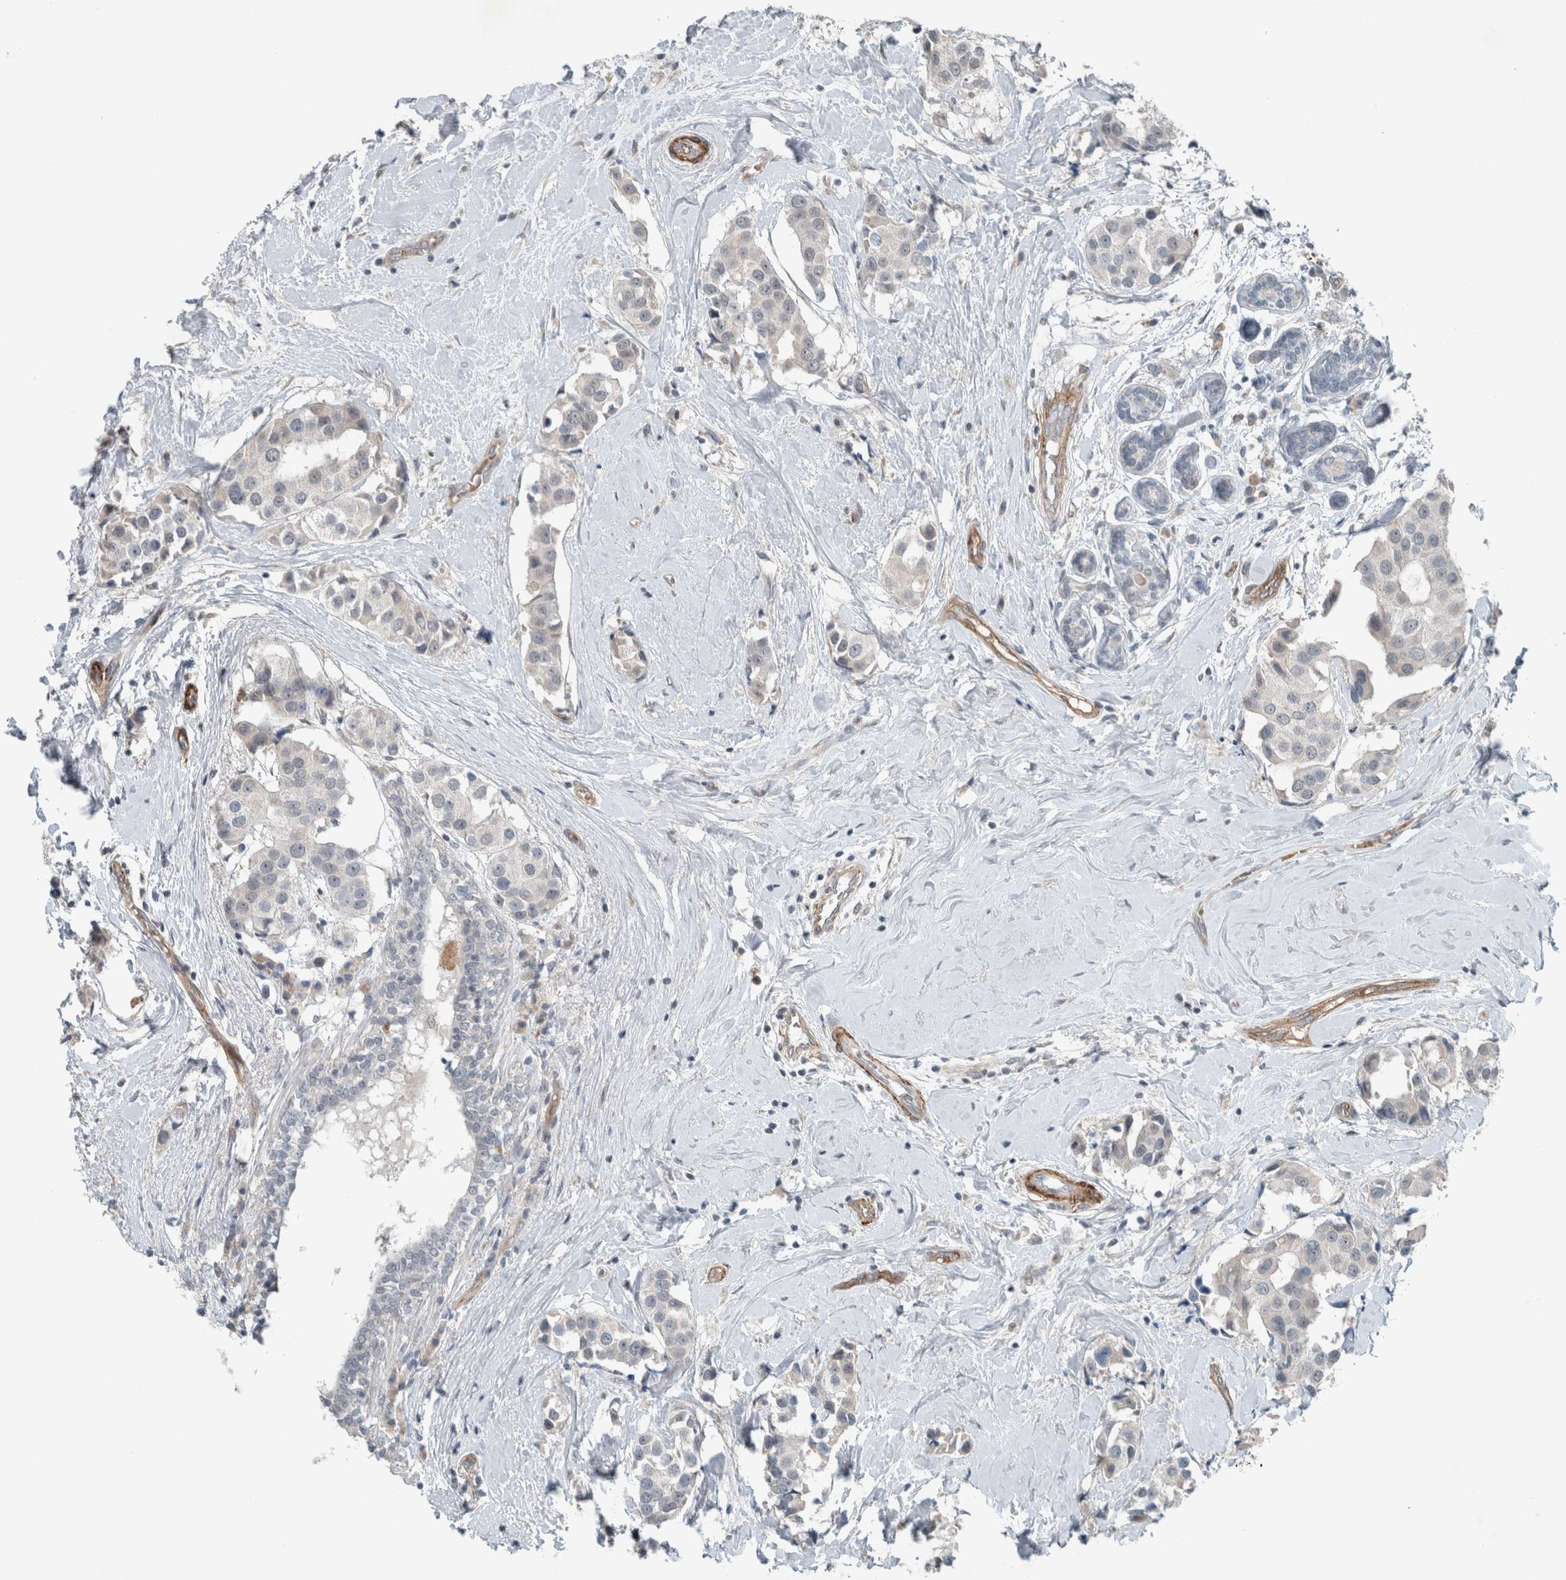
{"staining": {"intensity": "negative", "quantity": "none", "location": "none"}, "tissue": "breast cancer", "cell_type": "Tumor cells", "image_type": "cancer", "snomed": [{"axis": "morphology", "description": "Normal tissue, NOS"}, {"axis": "morphology", "description": "Duct carcinoma"}, {"axis": "topography", "description": "Breast"}], "caption": "An immunohistochemistry (IHC) histopathology image of breast infiltrating ductal carcinoma is shown. There is no staining in tumor cells of breast infiltrating ductal carcinoma. (Brightfield microscopy of DAB immunohistochemistry at high magnification).", "gene": "JADE2", "patient": {"sex": "female", "age": 39}}